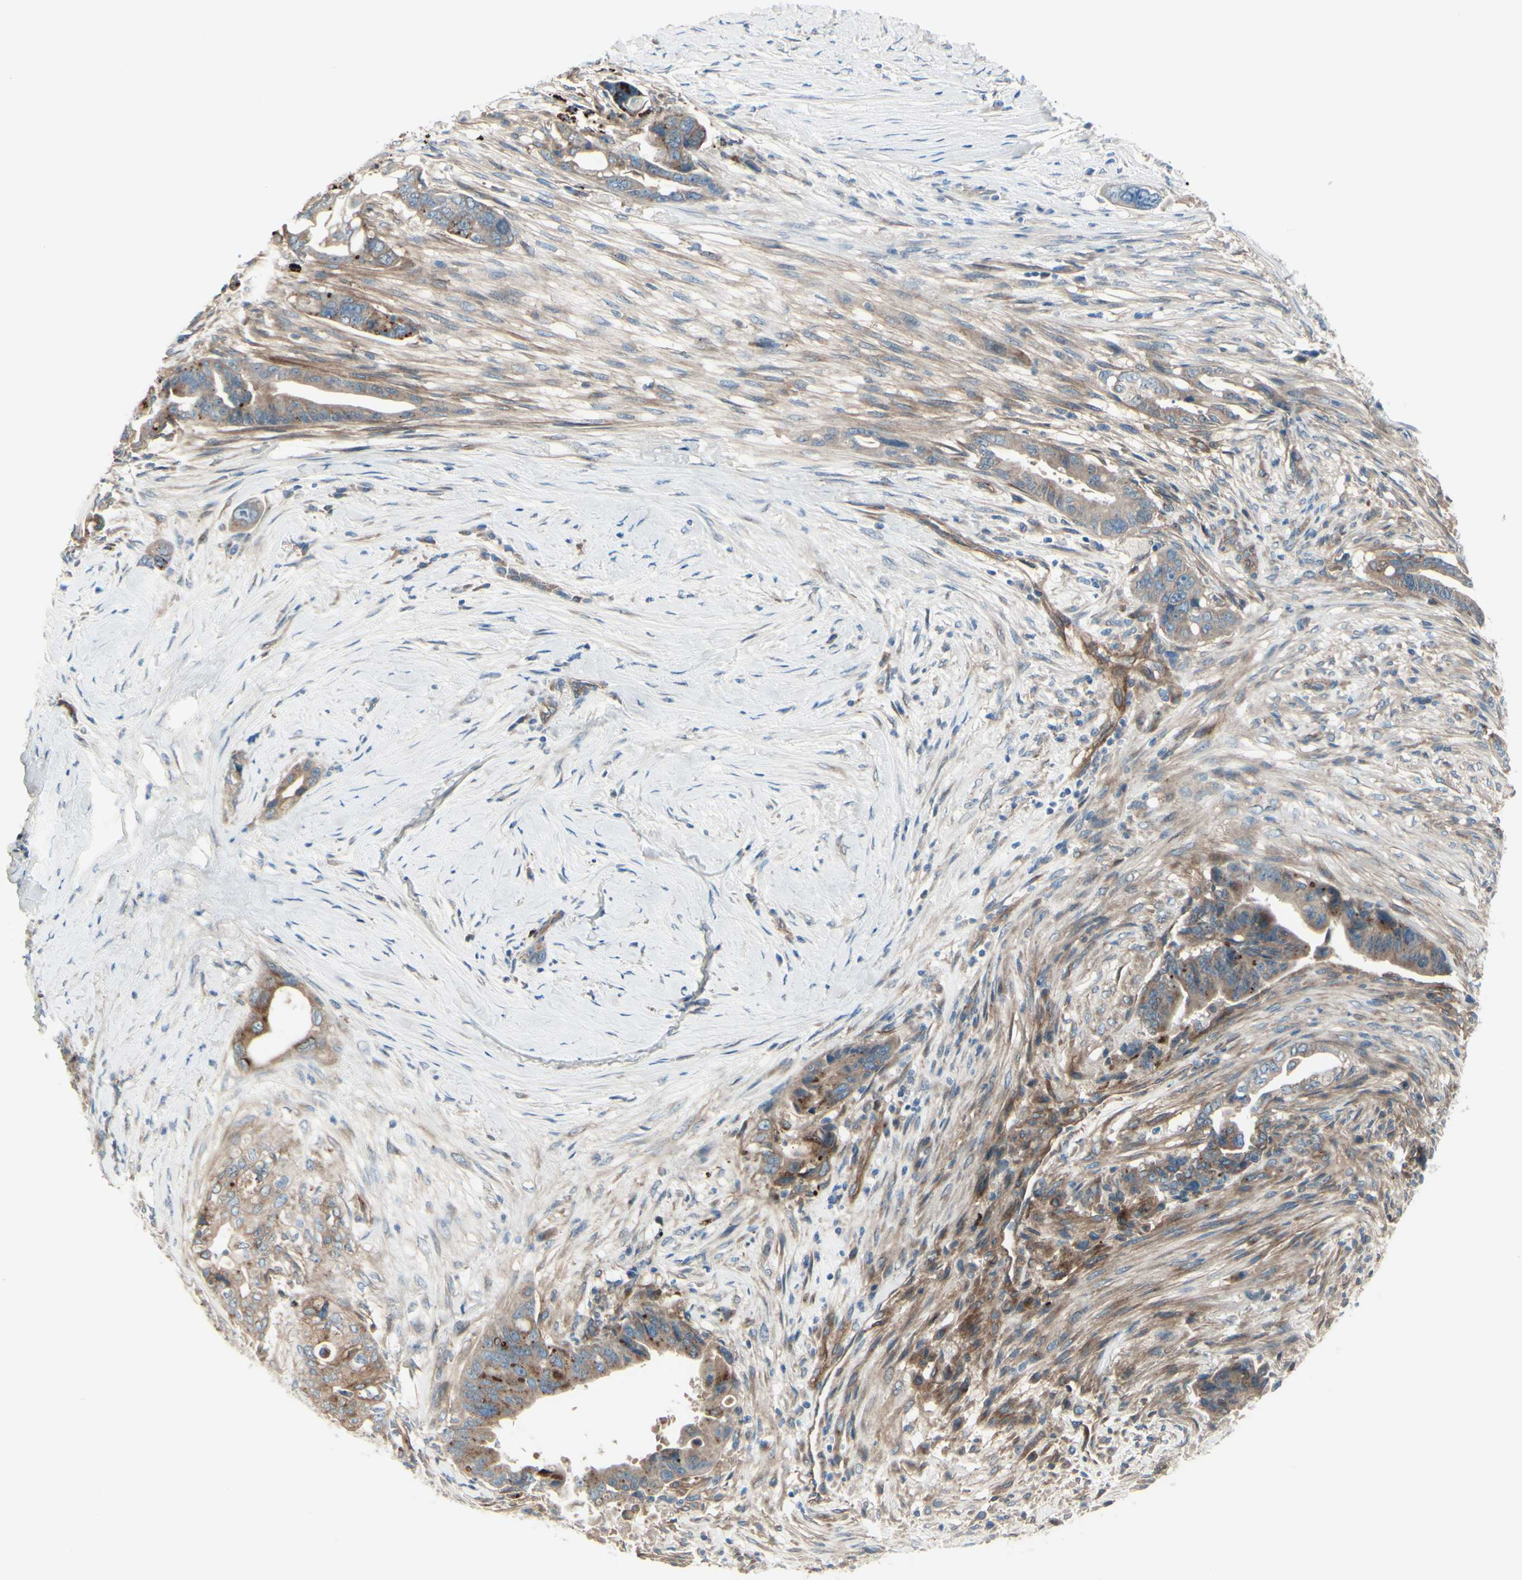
{"staining": {"intensity": "weak", "quantity": ">75%", "location": "cytoplasmic/membranous"}, "tissue": "pancreatic cancer", "cell_type": "Tumor cells", "image_type": "cancer", "snomed": [{"axis": "morphology", "description": "Adenocarcinoma, NOS"}, {"axis": "topography", "description": "Pancreas"}], "caption": "Weak cytoplasmic/membranous positivity is seen in about >75% of tumor cells in pancreatic adenocarcinoma. Nuclei are stained in blue.", "gene": "PCDHGA2", "patient": {"sex": "male", "age": 70}}